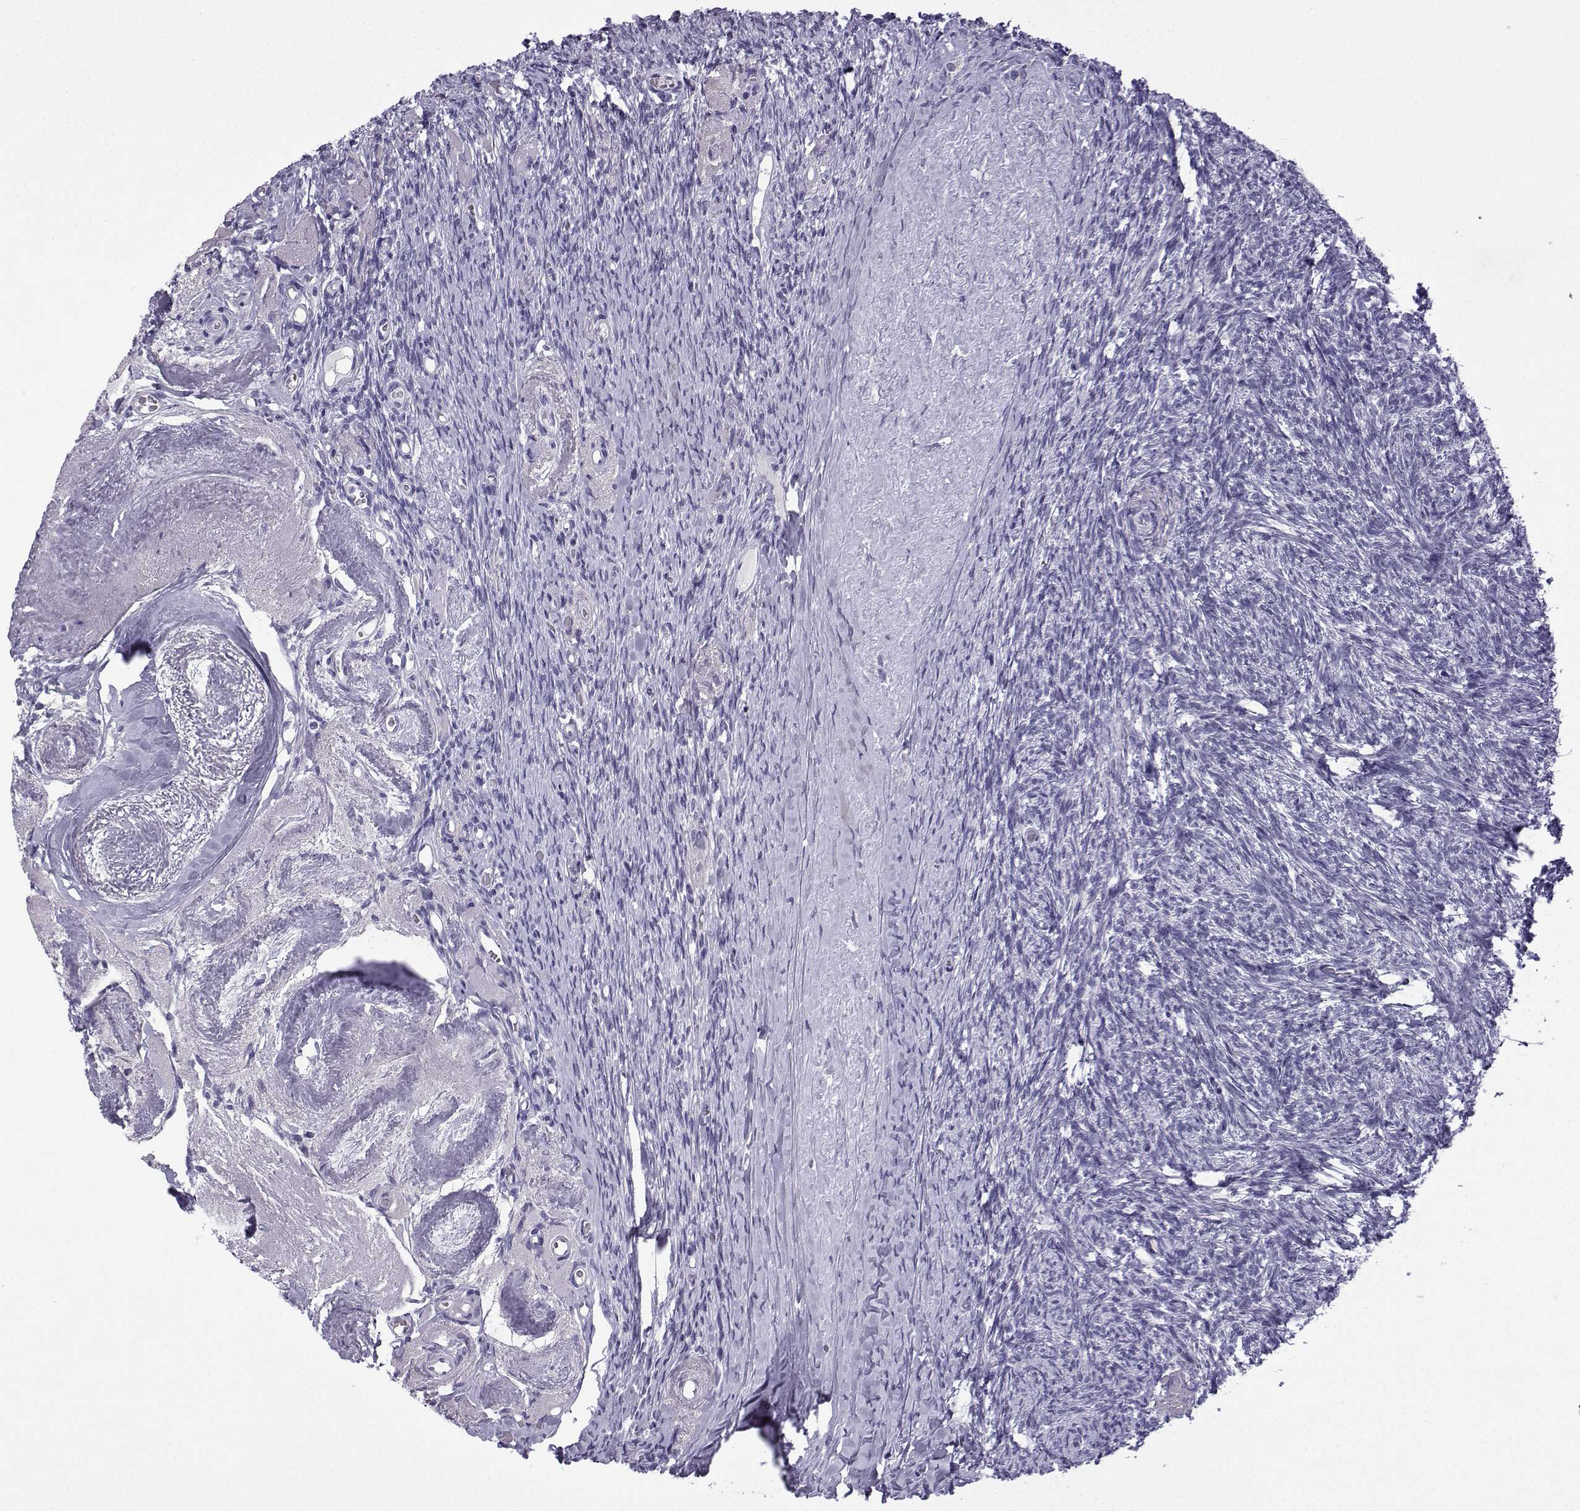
{"staining": {"intensity": "negative", "quantity": "none", "location": "none"}, "tissue": "ovary", "cell_type": "Follicle cells", "image_type": "normal", "snomed": [{"axis": "morphology", "description": "Normal tissue, NOS"}, {"axis": "topography", "description": "Ovary"}], "caption": "Follicle cells show no significant expression in normal ovary. Brightfield microscopy of immunohistochemistry stained with DAB (3,3'-diaminobenzidine) (brown) and hematoxylin (blue), captured at high magnification.", "gene": "MRGBP", "patient": {"sex": "female", "age": 72}}